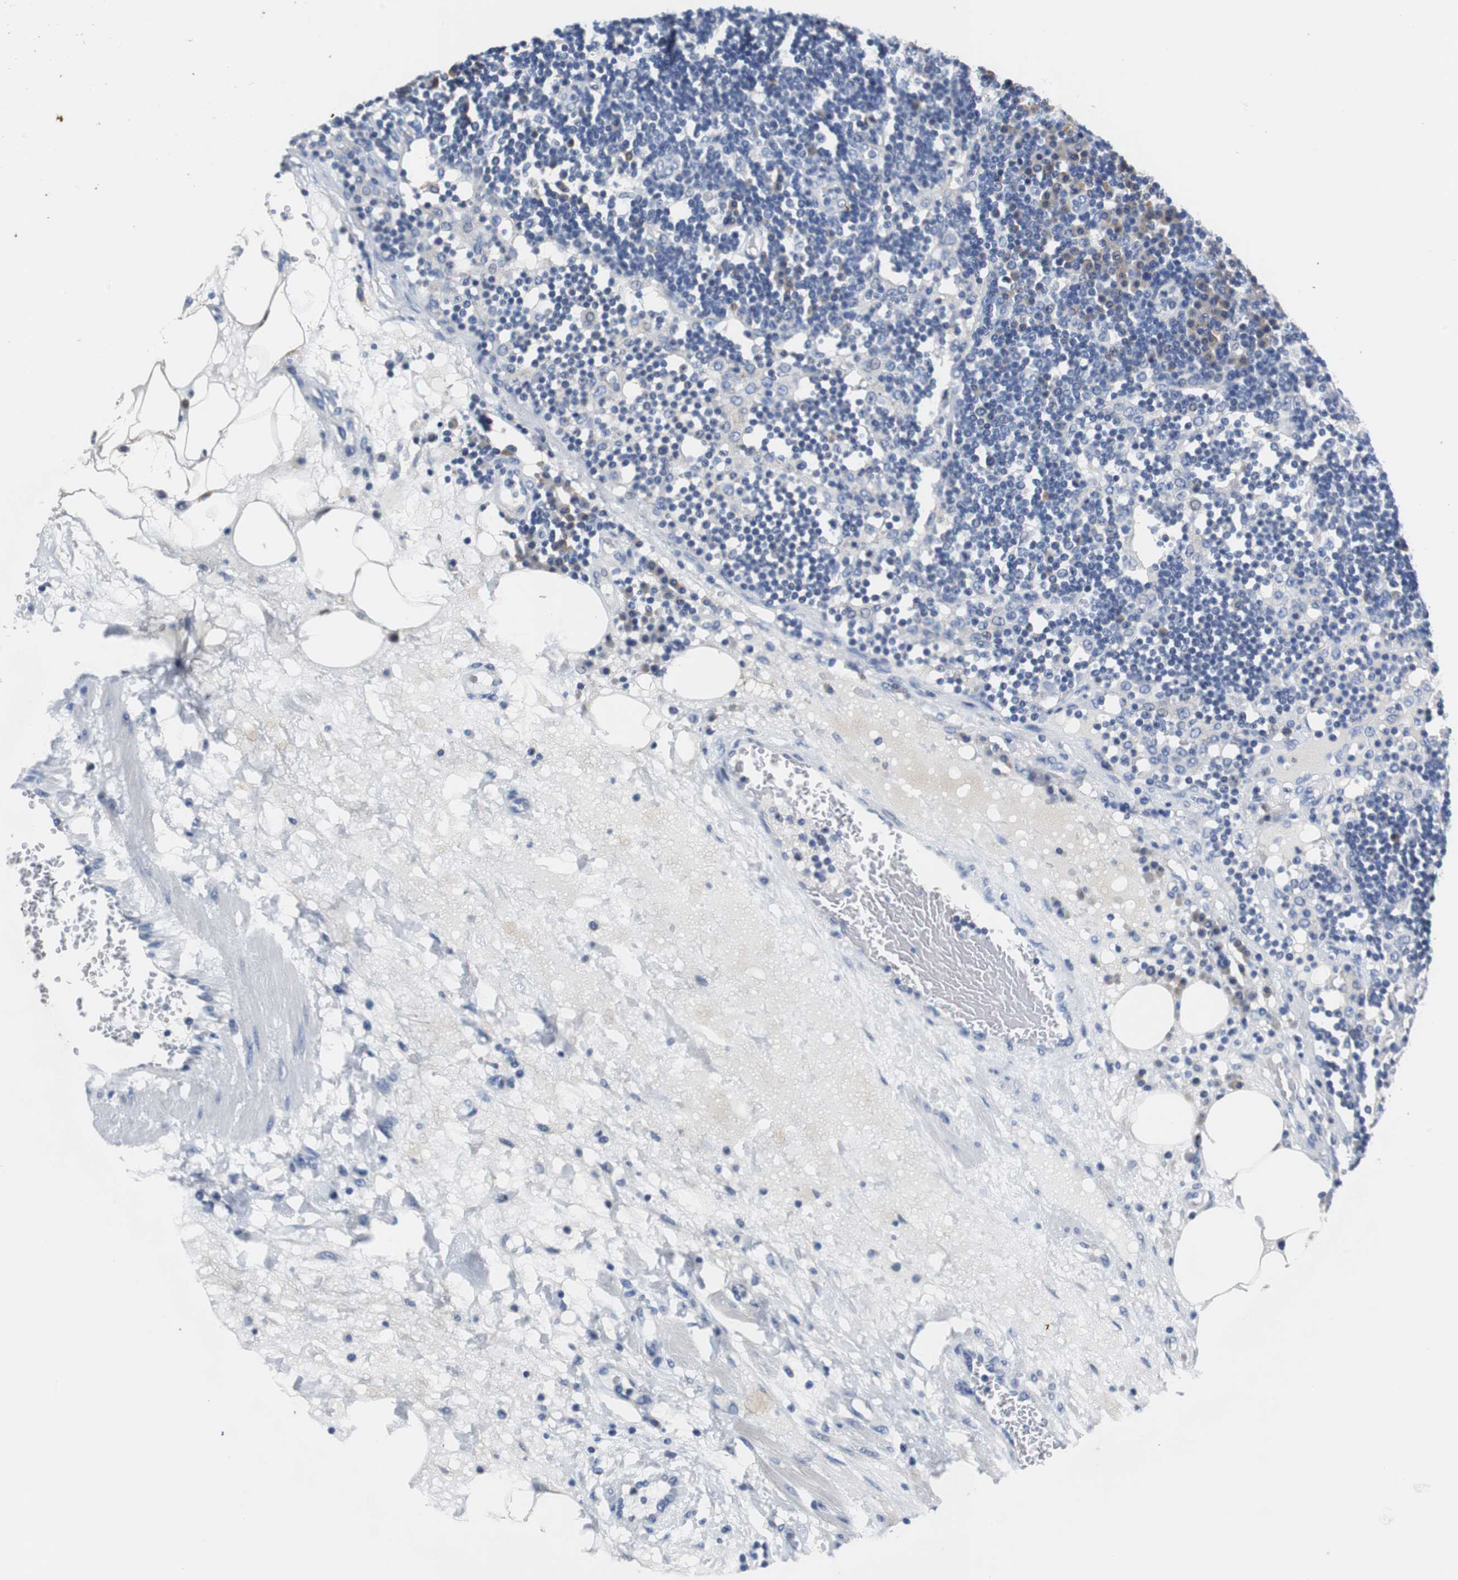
{"staining": {"intensity": "negative", "quantity": "none", "location": "none"}, "tissue": "lymph node", "cell_type": "Germinal center cells", "image_type": "normal", "snomed": [{"axis": "morphology", "description": "Normal tissue, NOS"}, {"axis": "morphology", "description": "Squamous cell carcinoma, metastatic, NOS"}, {"axis": "topography", "description": "Lymph node"}], "caption": "High magnification brightfield microscopy of benign lymph node stained with DAB (brown) and counterstained with hematoxylin (blue): germinal center cells show no significant positivity.", "gene": "PCK1", "patient": {"sex": "female", "age": 53}}